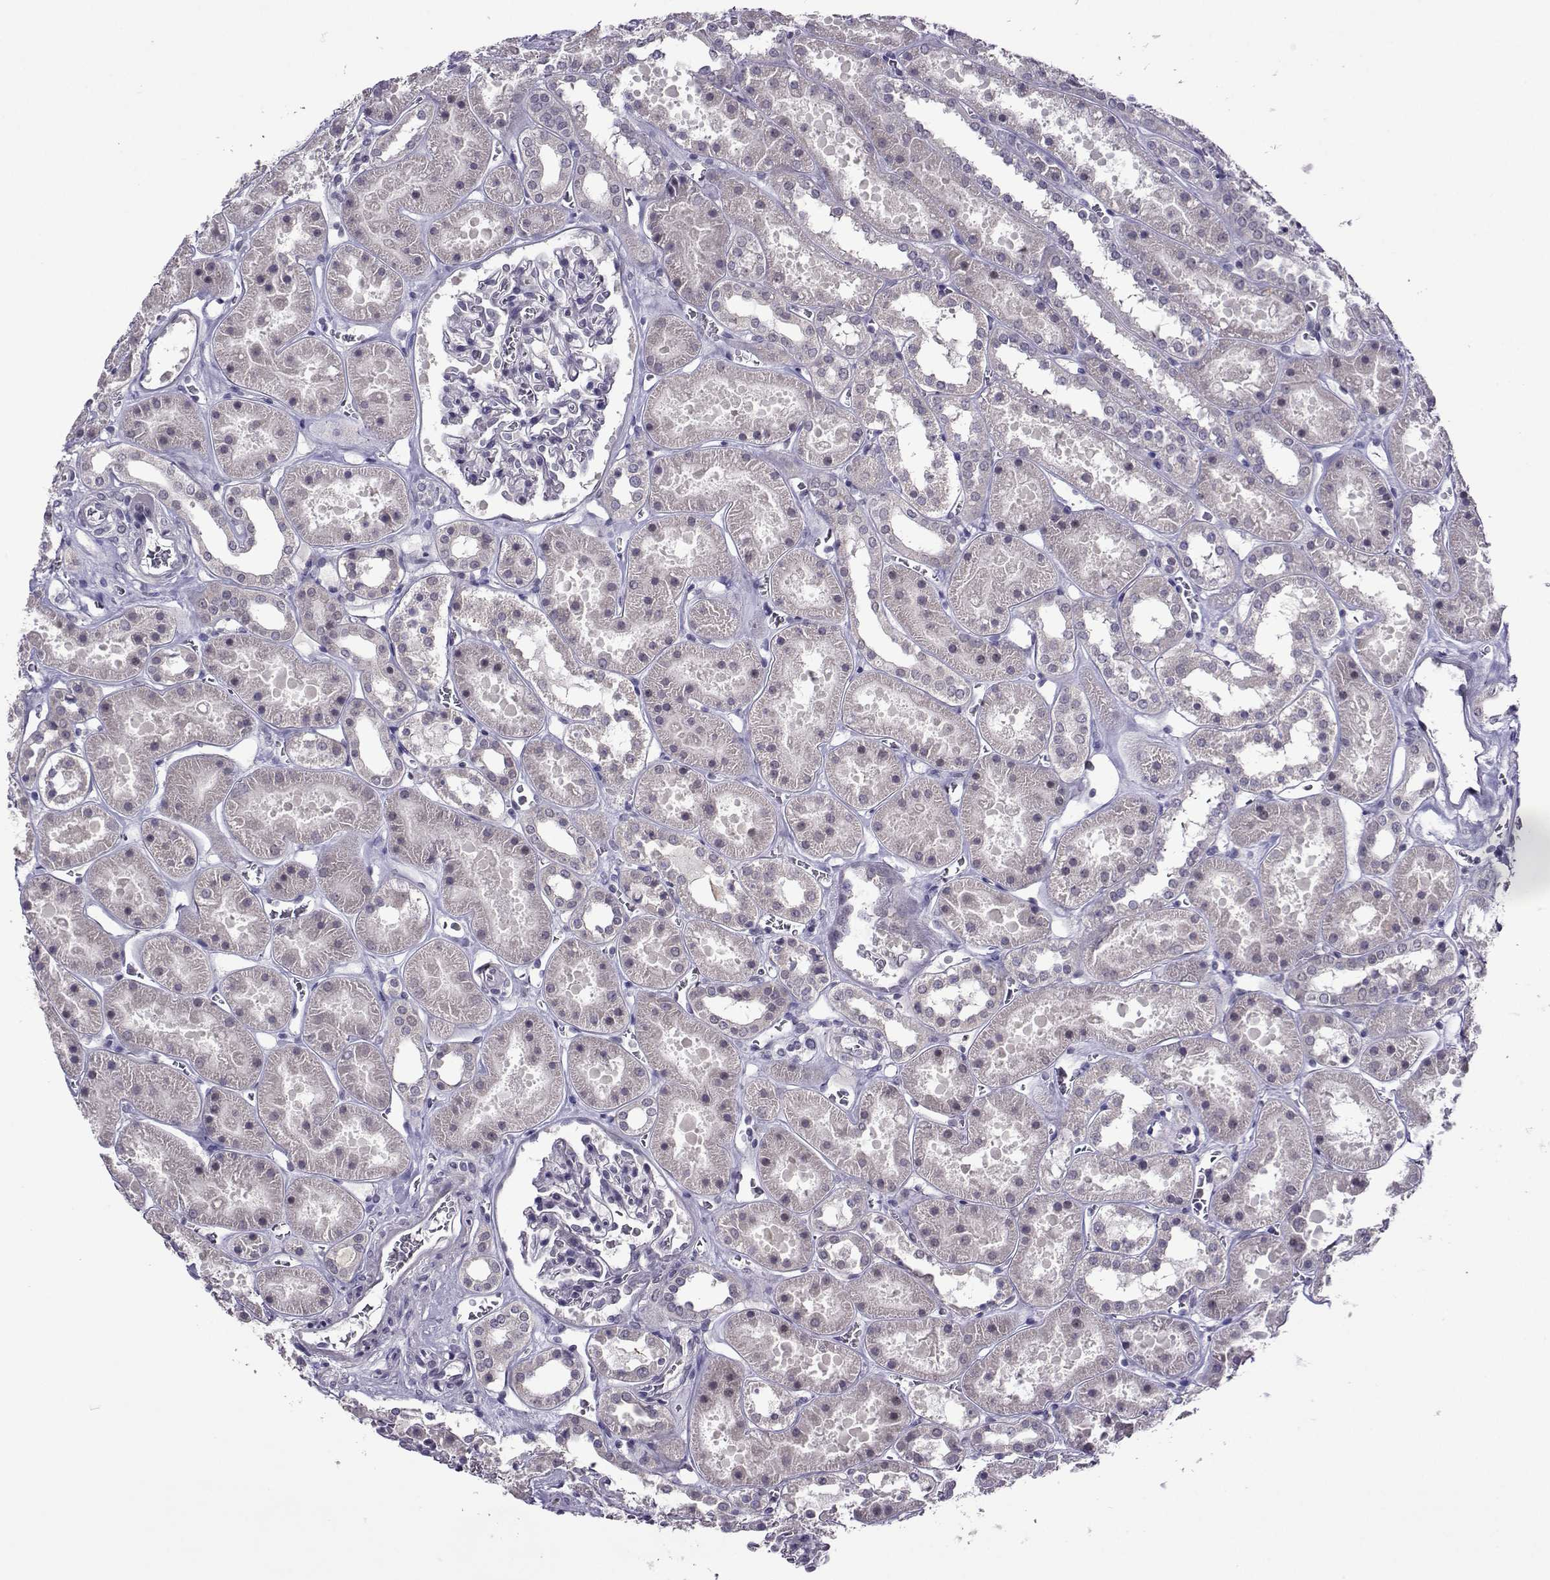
{"staining": {"intensity": "negative", "quantity": "none", "location": "none"}, "tissue": "kidney", "cell_type": "Cells in glomeruli", "image_type": "normal", "snomed": [{"axis": "morphology", "description": "Normal tissue, NOS"}, {"axis": "topography", "description": "Kidney"}], "caption": "Human kidney stained for a protein using immunohistochemistry (IHC) reveals no positivity in cells in glomeruli.", "gene": "DDX20", "patient": {"sex": "female", "age": 41}}